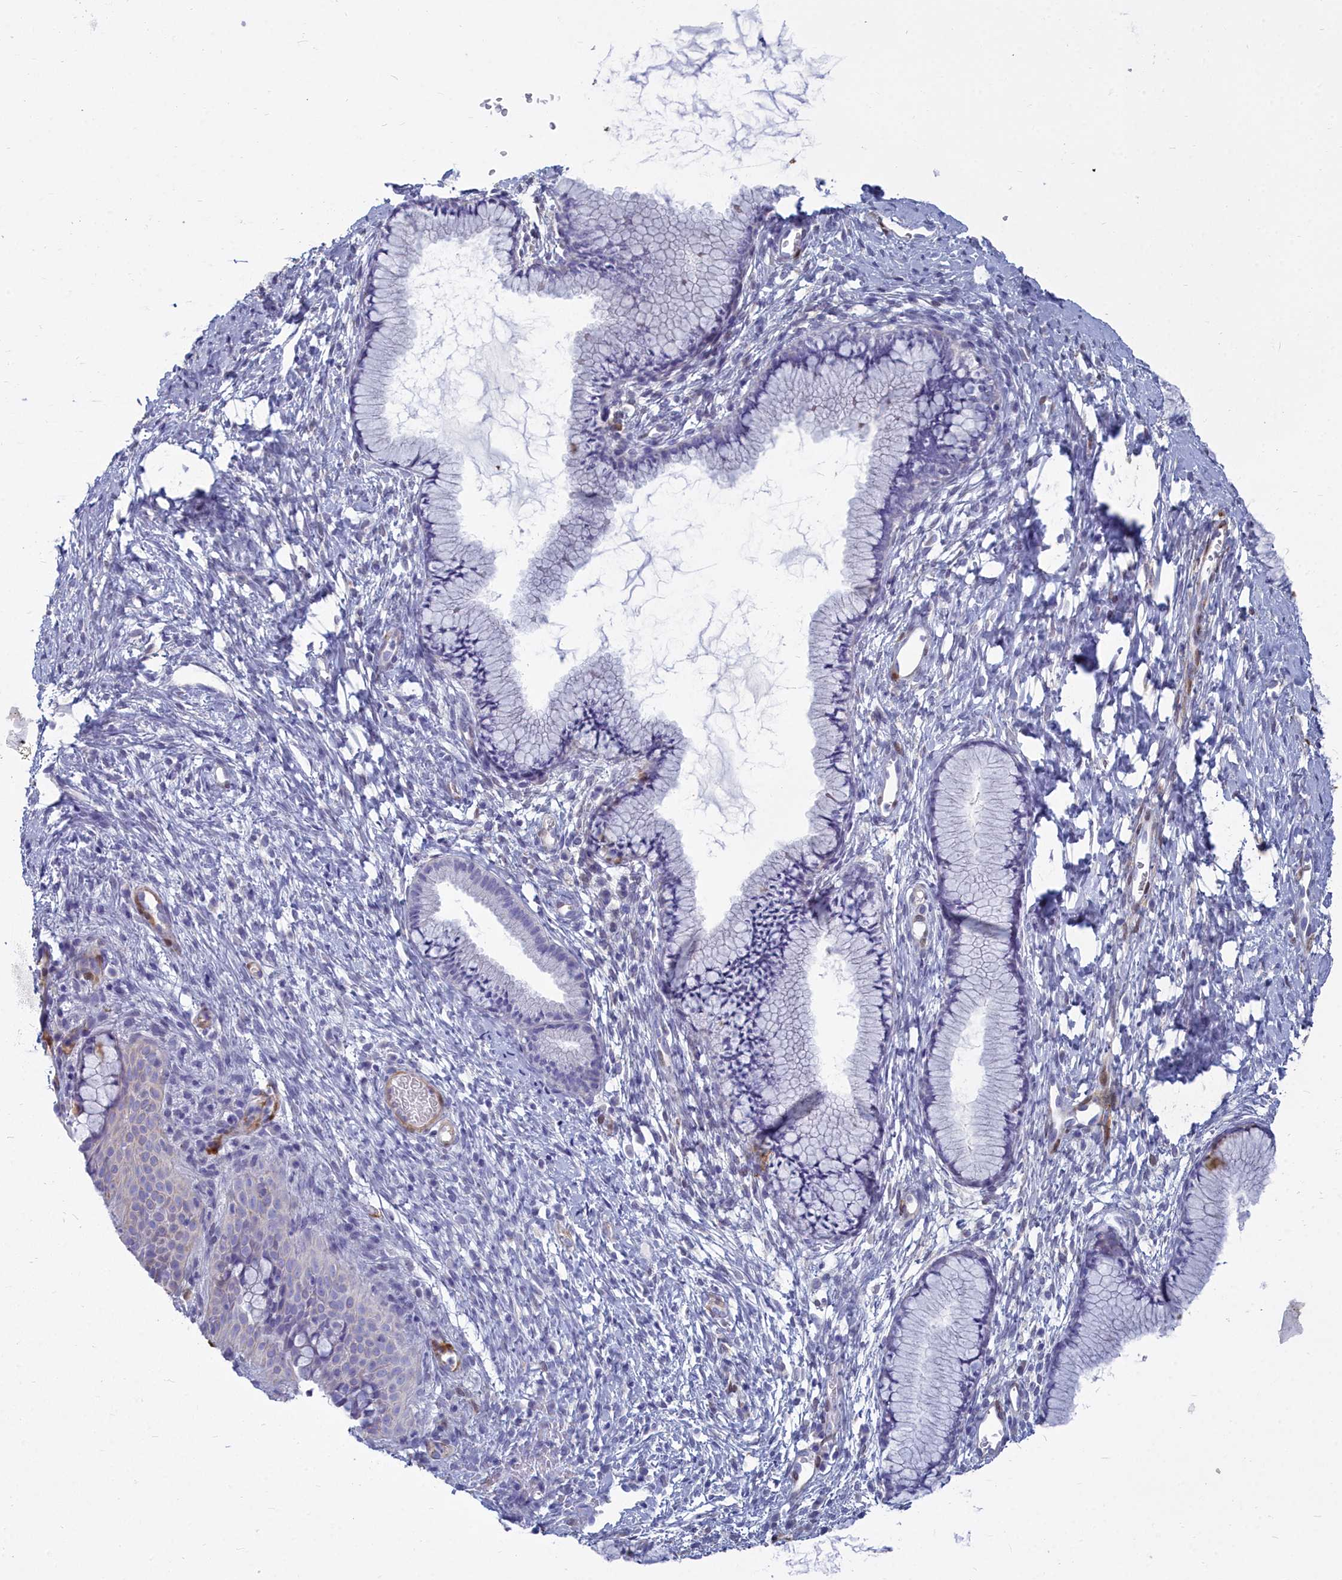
{"staining": {"intensity": "negative", "quantity": "none", "location": "none"}, "tissue": "cervix", "cell_type": "Glandular cells", "image_type": "normal", "snomed": [{"axis": "morphology", "description": "Normal tissue, NOS"}, {"axis": "topography", "description": "Cervix"}], "caption": "Cervix was stained to show a protein in brown. There is no significant staining in glandular cells. (Brightfield microscopy of DAB immunohistochemistry (IHC) at high magnification).", "gene": "PPP1R14A", "patient": {"sex": "female", "age": 42}}